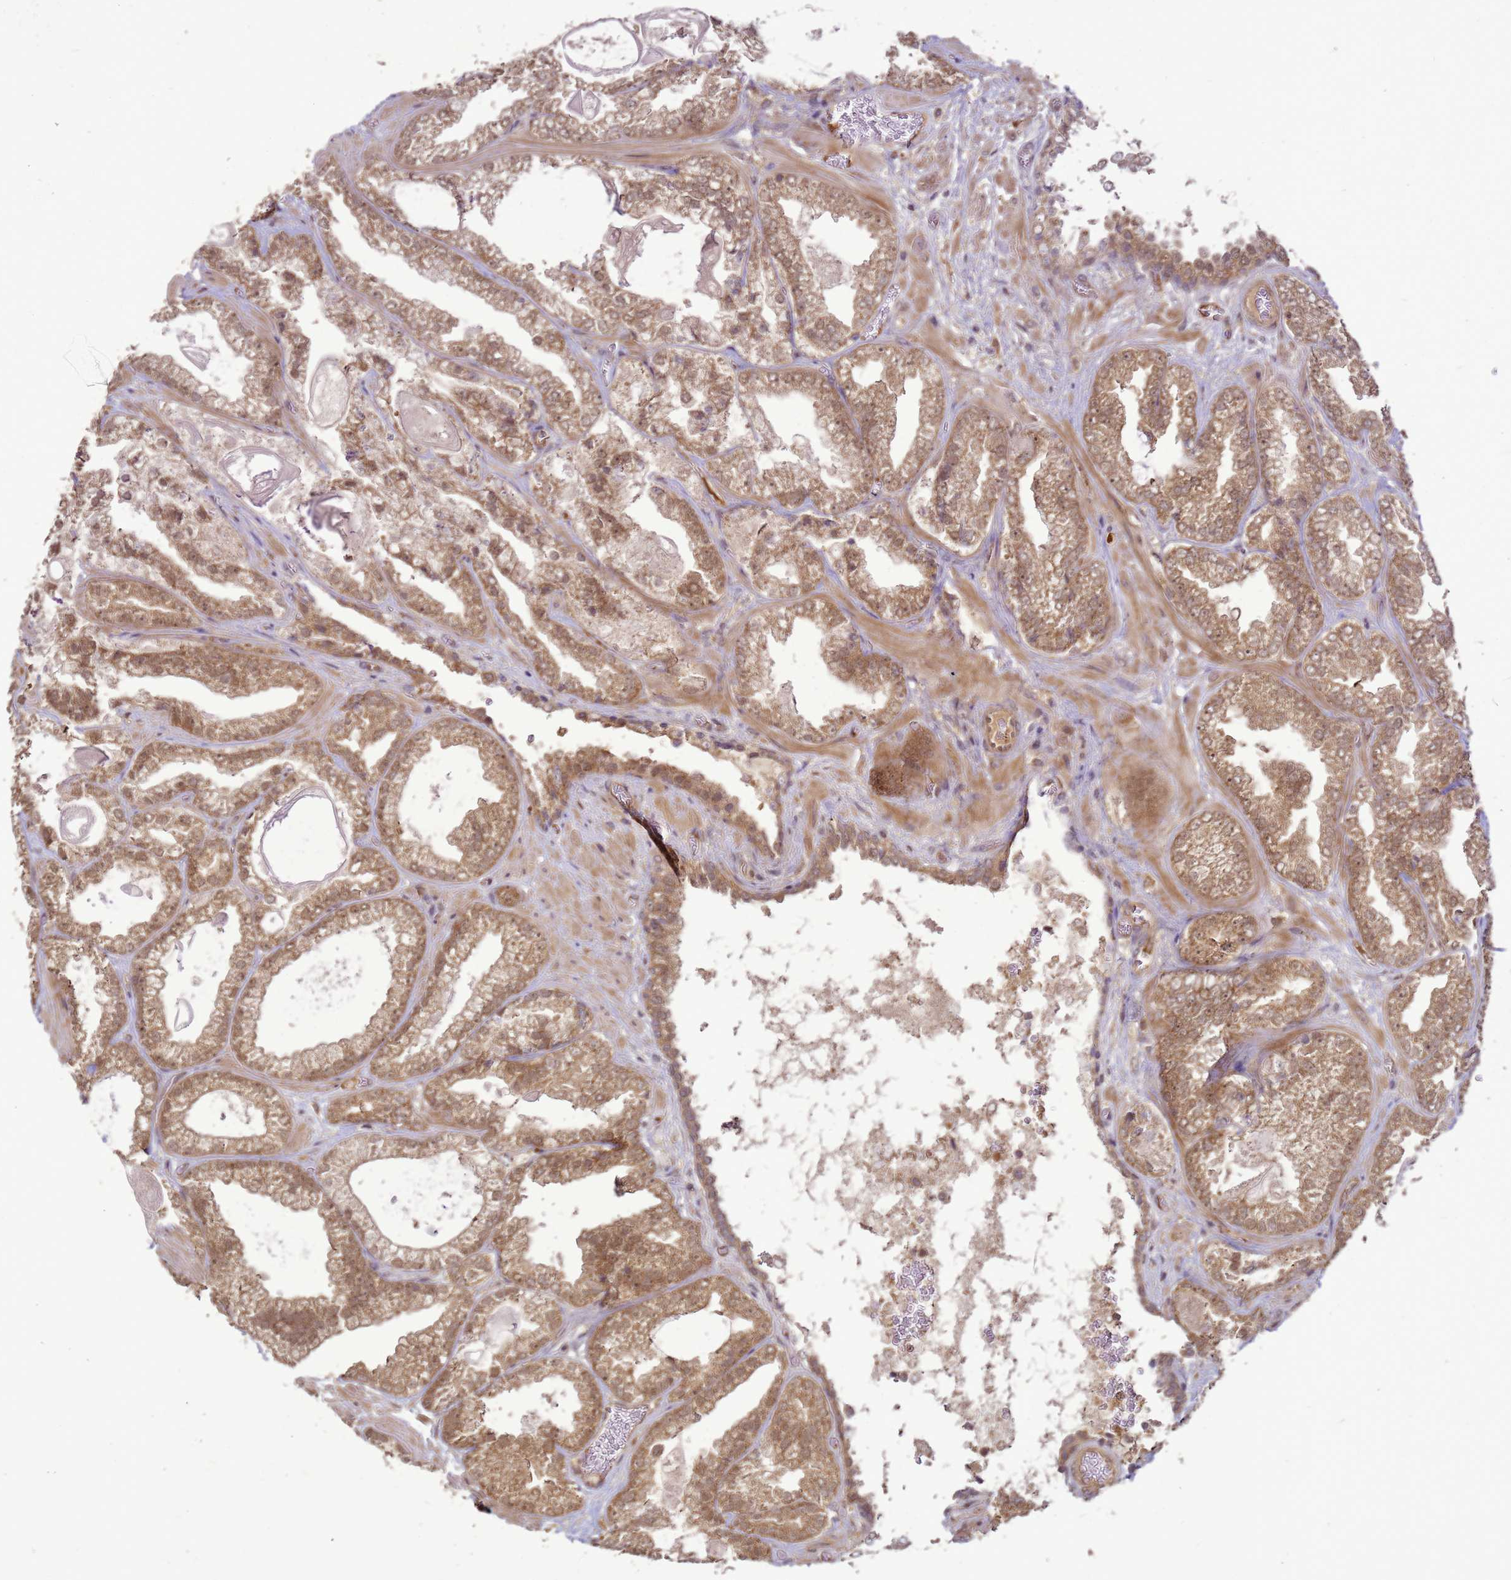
{"staining": {"intensity": "moderate", "quantity": ">75%", "location": "cytoplasmic/membranous,nuclear"}, "tissue": "prostate cancer", "cell_type": "Tumor cells", "image_type": "cancer", "snomed": [{"axis": "morphology", "description": "Adenocarcinoma, Low grade"}, {"axis": "topography", "description": "Prostate"}], "caption": "Prostate cancer tissue demonstrates moderate cytoplasmic/membranous and nuclear expression in approximately >75% of tumor cells, visualized by immunohistochemistry.", "gene": "CRBN", "patient": {"sex": "male", "age": 57}}